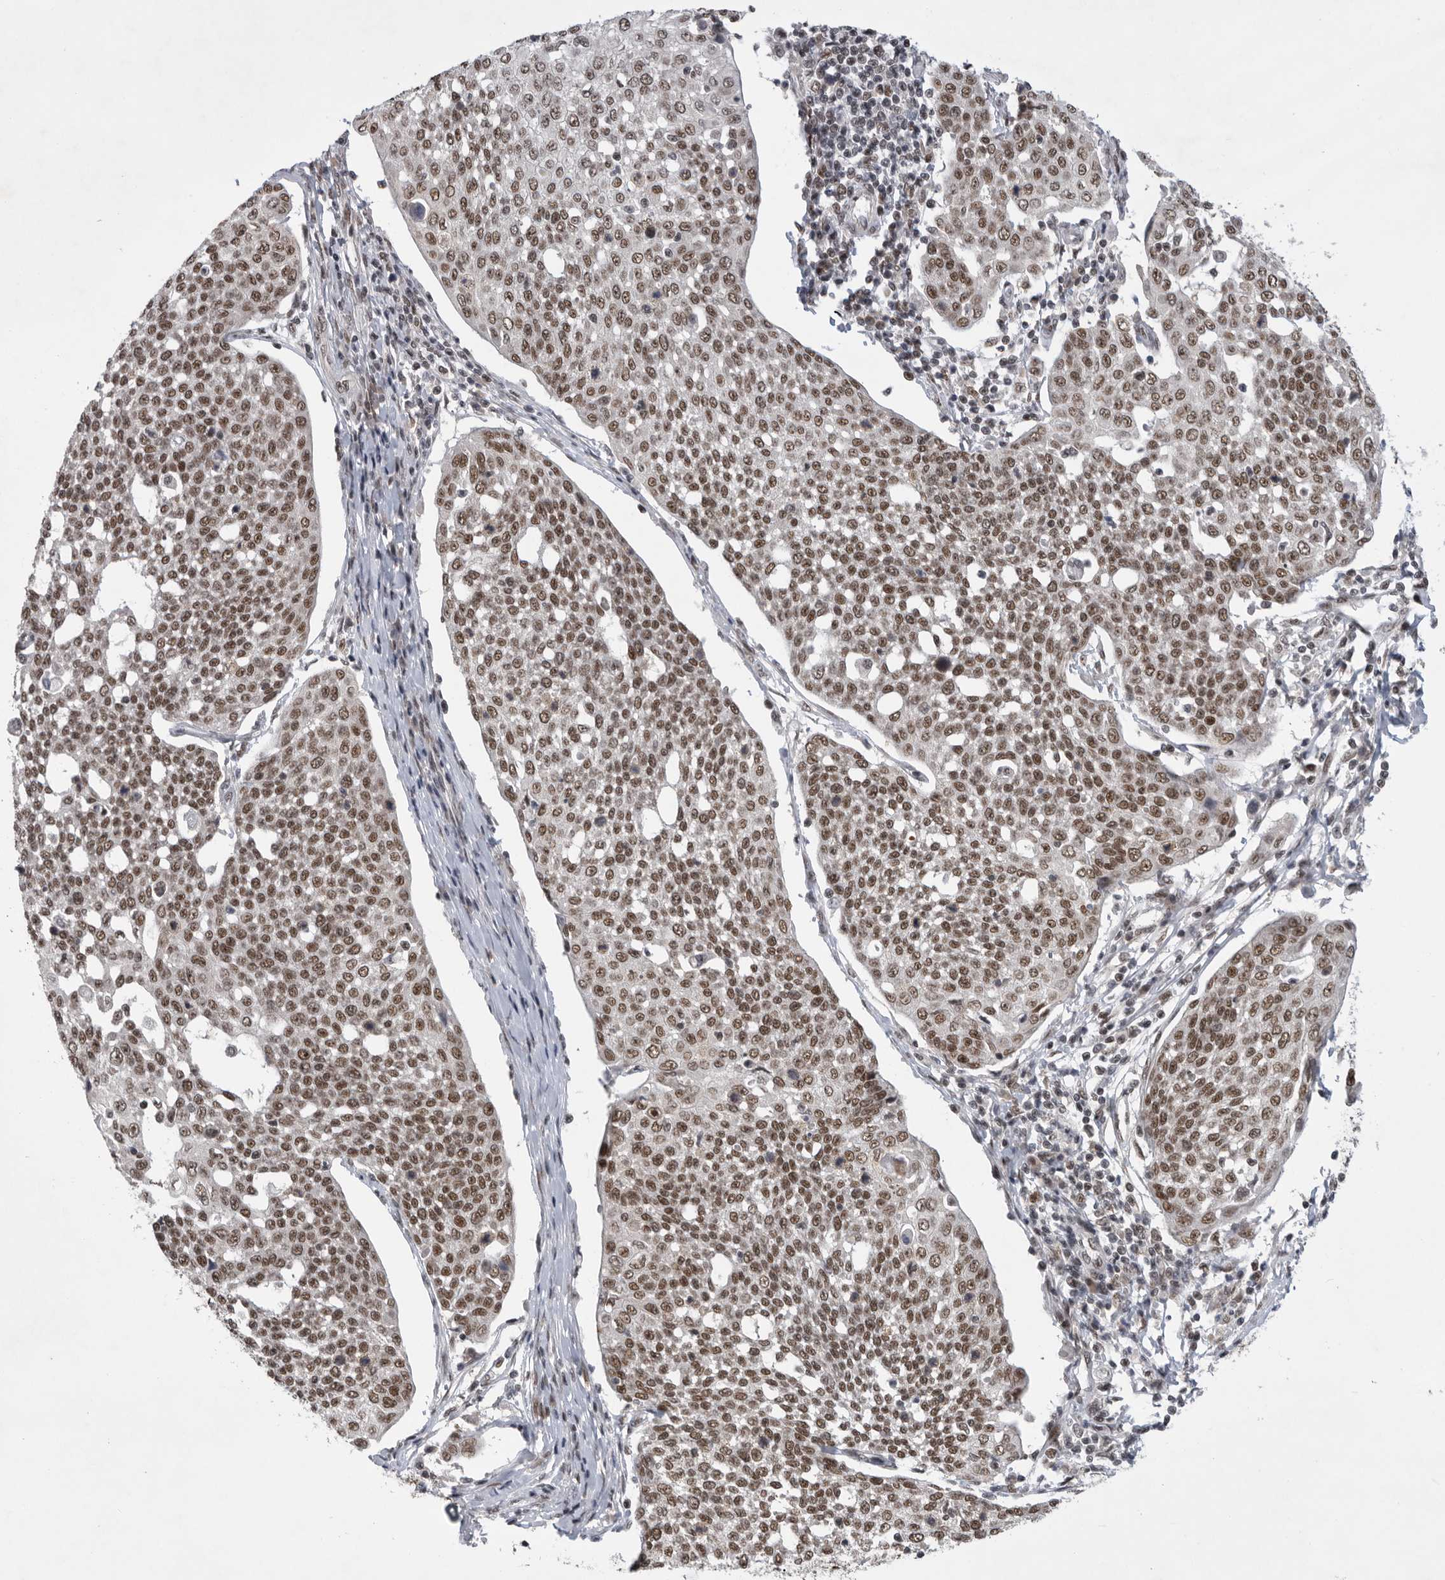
{"staining": {"intensity": "moderate", "quantity": ">75%", "location": "nuclear"}, "tissue": "cervical cancer", "cell_type": "Tumor cells", "image_type": "cancer", "snomed": [{"axis": "morphology", "description": "Squamous cell carcinoma, NOS"}, {"axis": "topography", "description": "Cervix"}], "caption": "Immunohistochemistry (IHC) photomicrograph of neoplastic tissue: cervical squamous cell carcinoma stained using IHC reveals medium levels of moderate protein expression localized specifically in the nuclear of tumor cells, appearing as a nuclear brown color.", "gene": "ZNF830", "patient": {"sex": "female", "age": 34}}